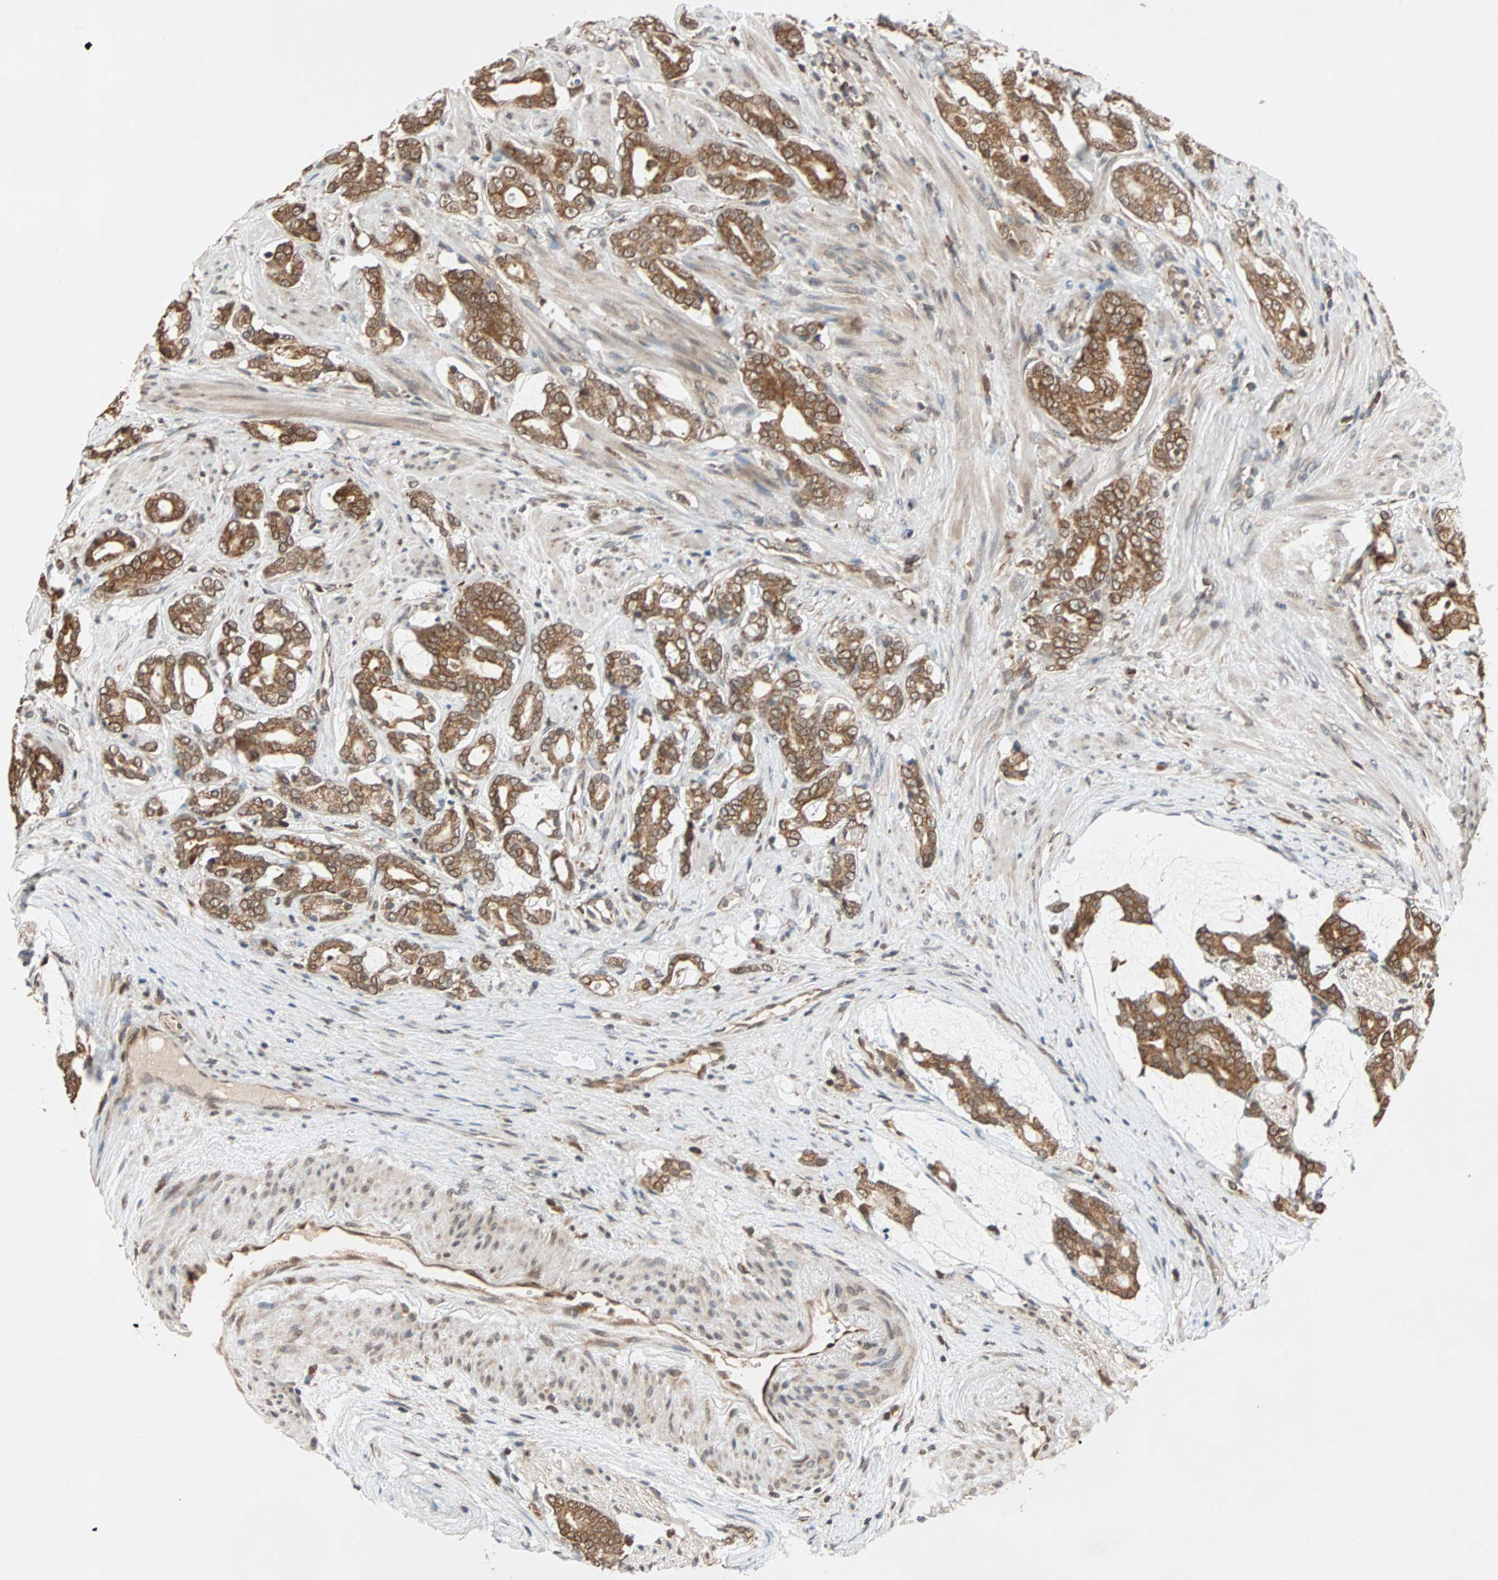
{"staining": {"intensity": "moderate", "quantity": ">75%", "location": "cytoplasmic/membranous"}, "tissue": "prostate cancer", "cell_type": "Tumor cells", "image_type": "cancer", "snomed": [{"axis": "morphology", "description": "Adenocarcinoma, Low grade"}, {"axis": "topography", "description": "Prostate"}], "caption": "Prostate cancer stained with IHC shows moderate cytoplasmic/membranous expression in about >75% of tumor cells. The protein of interest is shown in brown color, while the nuclei are stained blue.", "gene": "AUP1", "patient": {"sex": "male", "age": 58}}